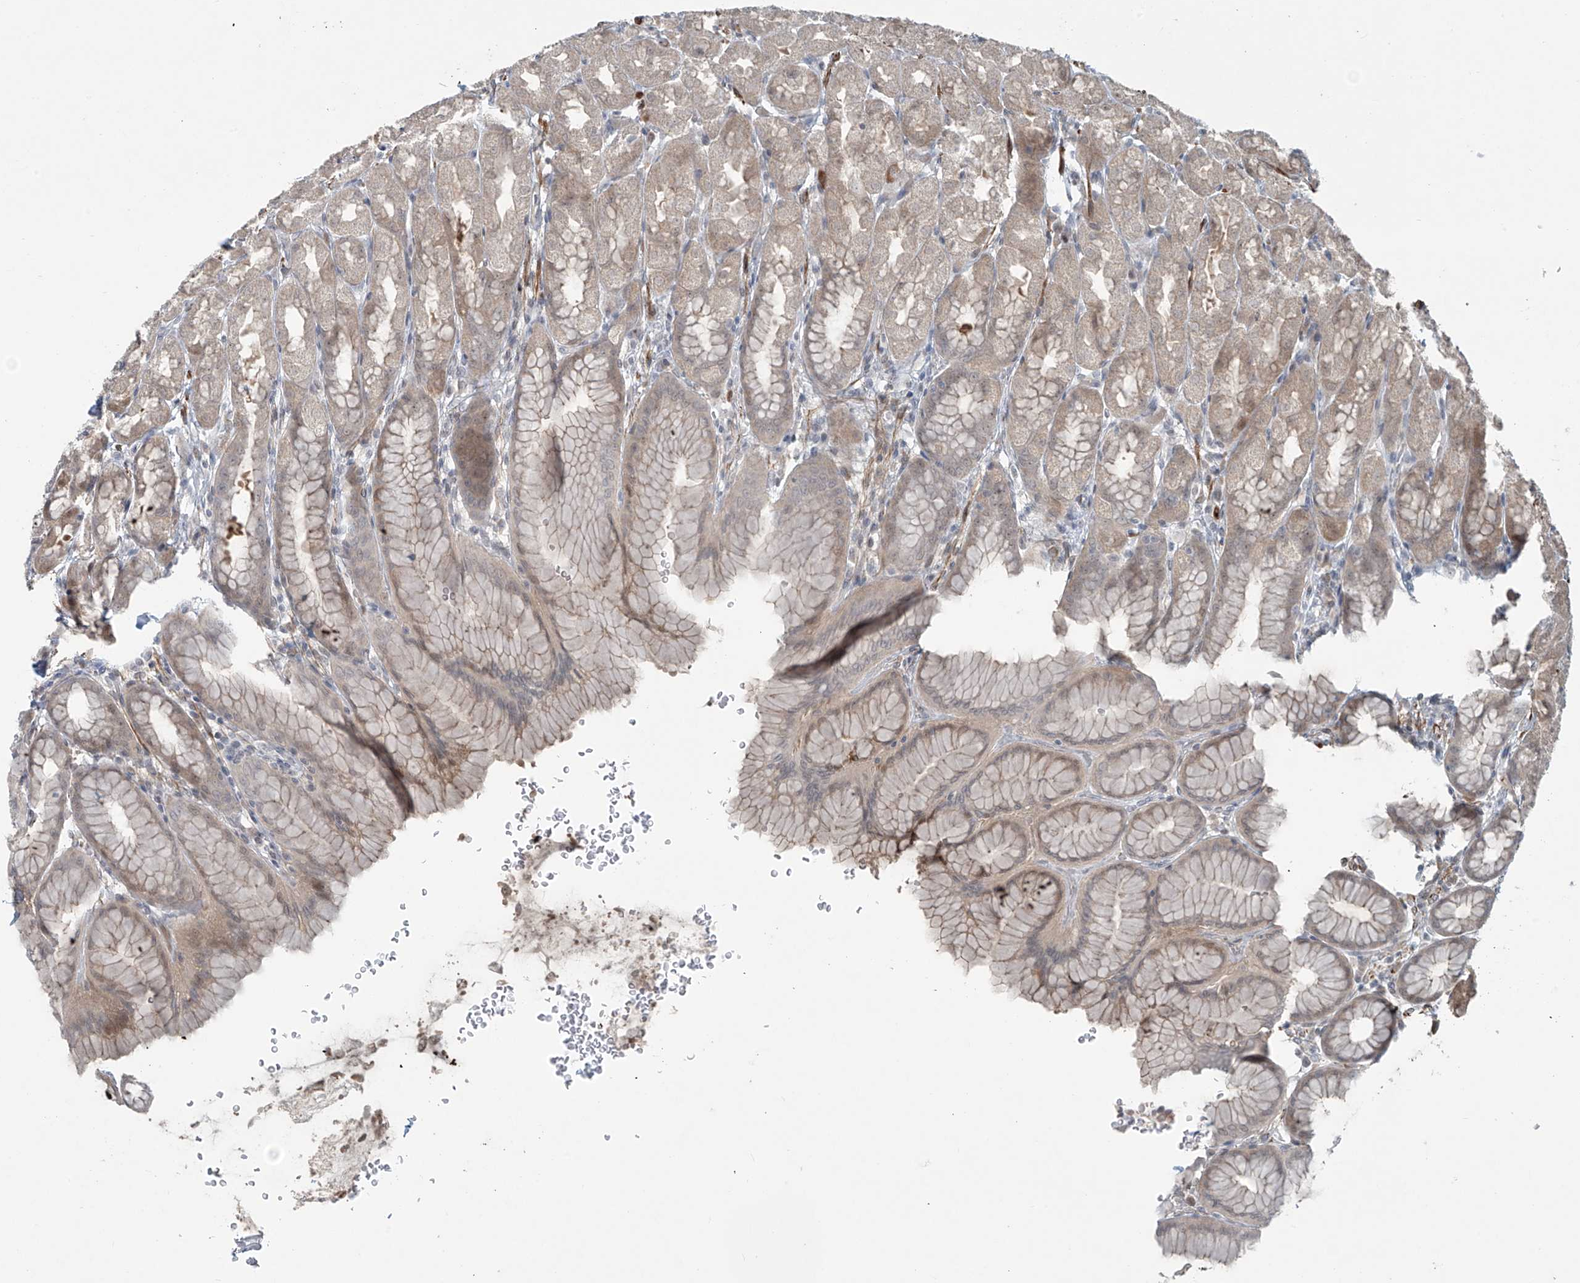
{"staining": {"intensity": "weak", "quantity": "25%-75%", "location": "cytoplasmic/membranous,nuclear"}, "tissue": "stomach", "cell_type": "Glandular cells", "image_type": "normal", "snomed": [{"axis": "morphology", "description": "Normal tissue, NOS"}, {"axis": "topography", "description": "Stomach"}], "caption": "Stomach stained with a brown dye displays weak cytoplasmic/membranous,nuclear positive expression in approximately 25%-75% of glandular cells.", "gene": "RASGEF1A", "patient": {"sex": "male", "age": 42}}